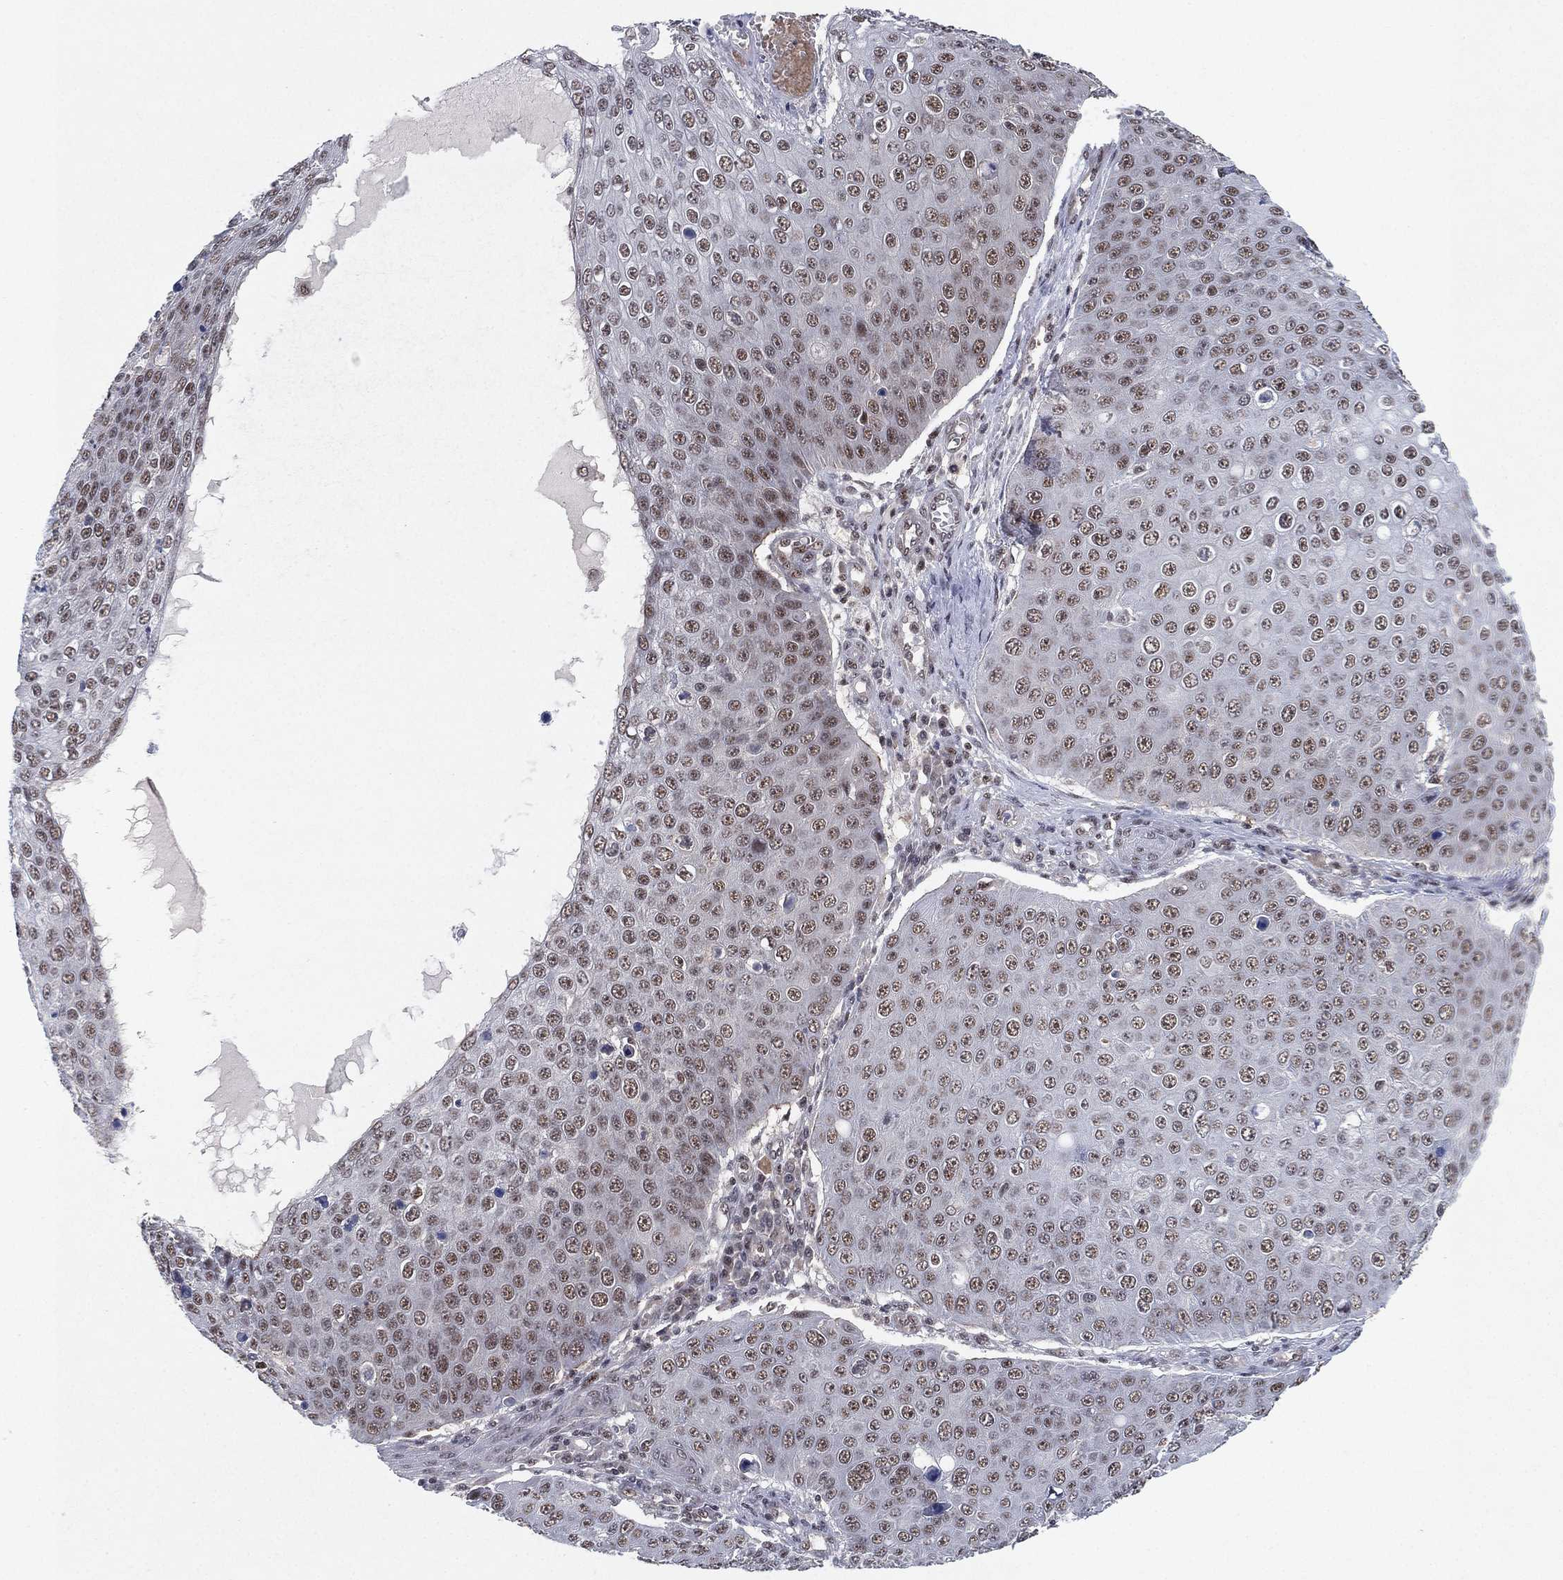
{"staining": {"intensity": "moderate", "quantity": "25%-75%", "location": "nuclear"}, "tissue": "skin cancer", "cell_type": "Tumor cells", "image_type": "cancer", "snomed": [{"axis": "morphology", "description": "Squamous cell carcinoma, NOS"}, {"axis": "topography", "description": "Skin"}], "caption": "DAB immunohistochemical staining of human squamous cell carcinoma (skin) displays moderate nuclear protein positivity in approximately 25%-75% of tumor cells.", "gene": "DGCR8", "patient": {"sex": "male", "age": 71}}